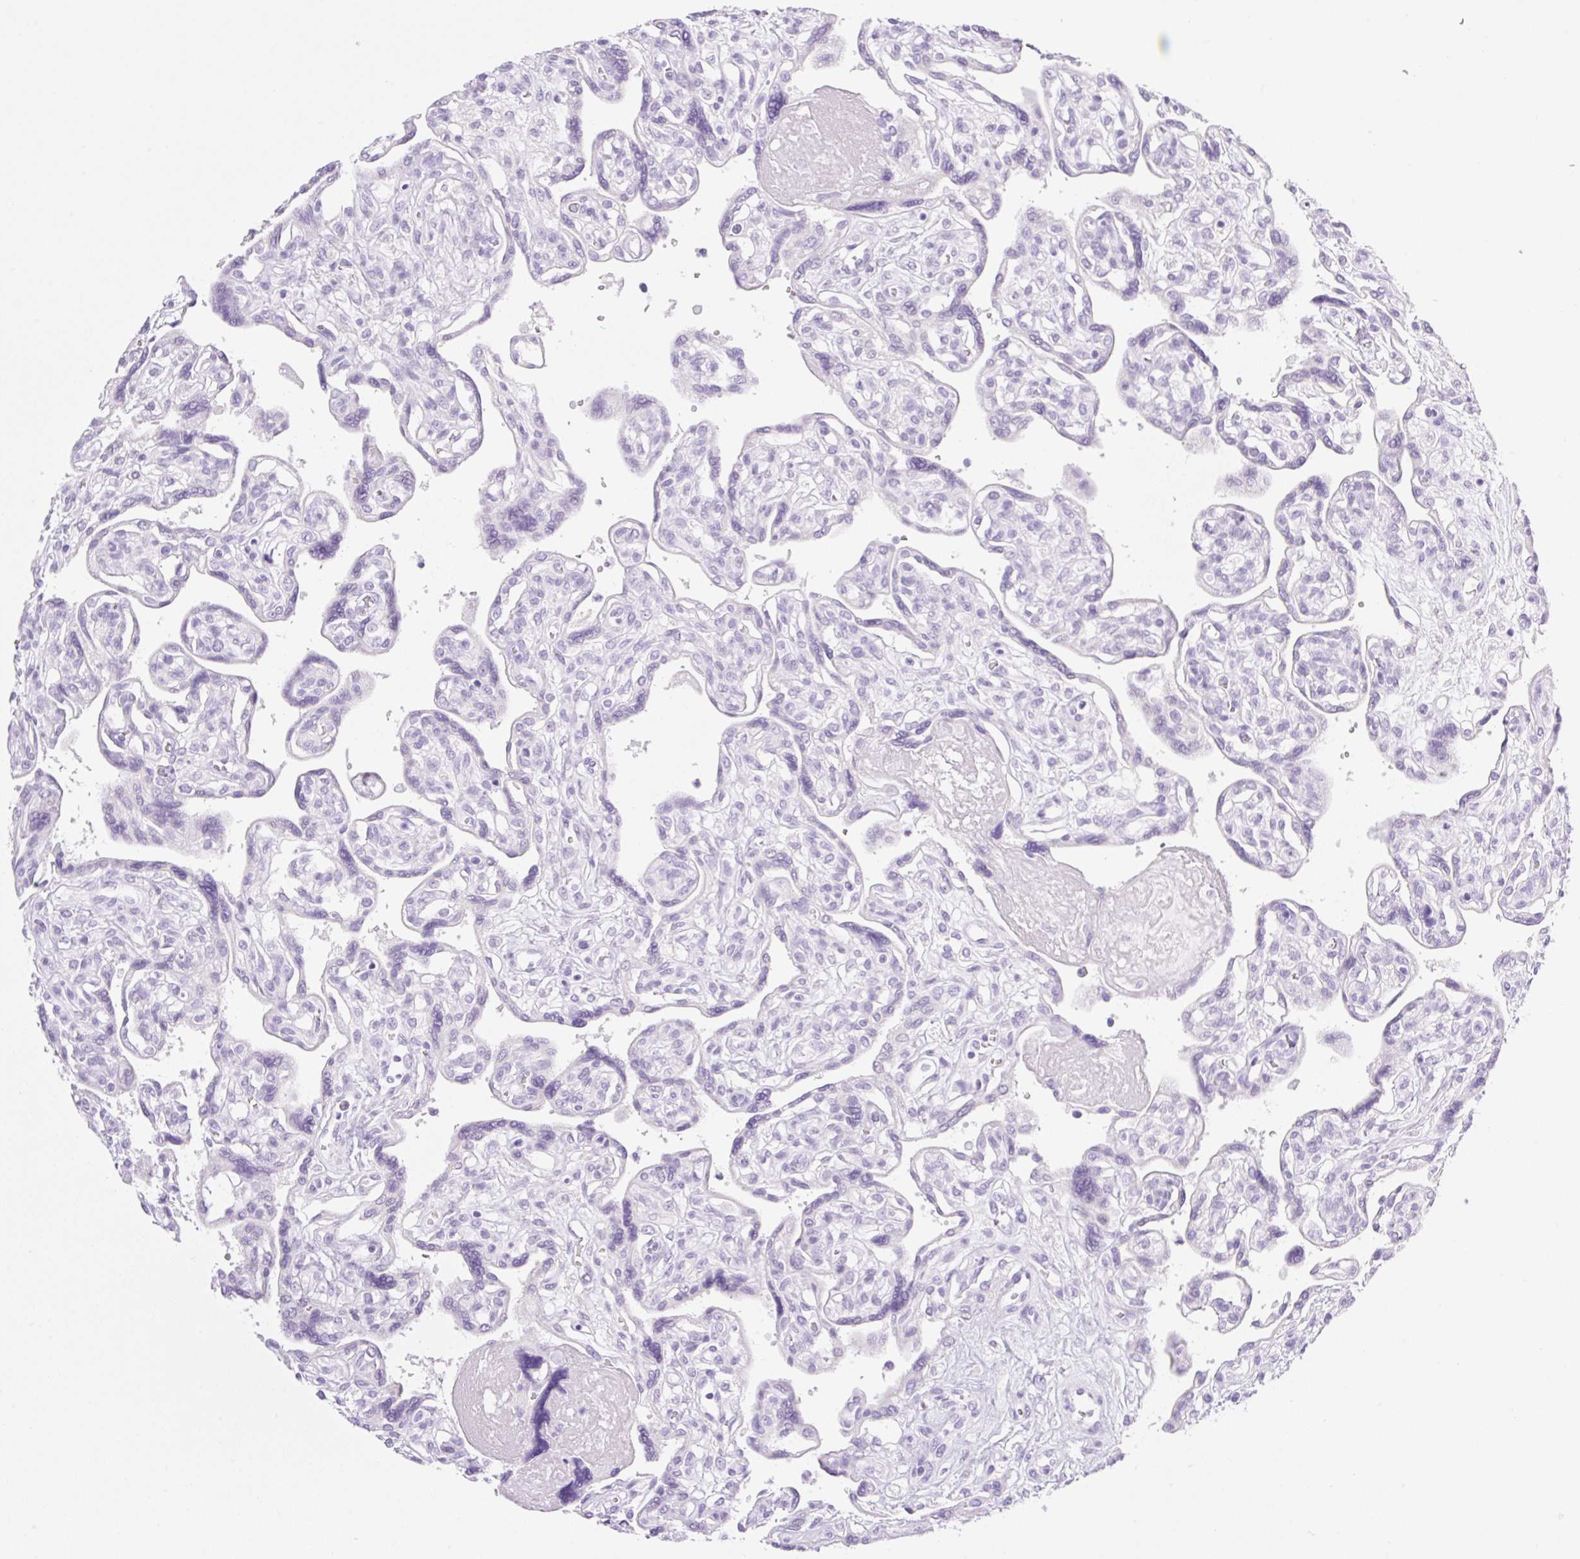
{"staining": {"intensity": "negative", "quantity": "none", "location": "none"}, "tissue": "placenta", "cell_type": "Trophoblastic cells", "image_type": "normal", "snomed": [{"axis": "morphology", "description": "Normal tissue, NOS"}, {"axis": "topography", "description": "Placenta"}], "caption": "The immunohistochemistry micrograph has no significant positivity in trophoblastic cells of placenta. (Immunohistochemistry, brightfield microscopy, high magnification).", "gene": "PALM3", "patient": {"sex": "female", "age": 39}}